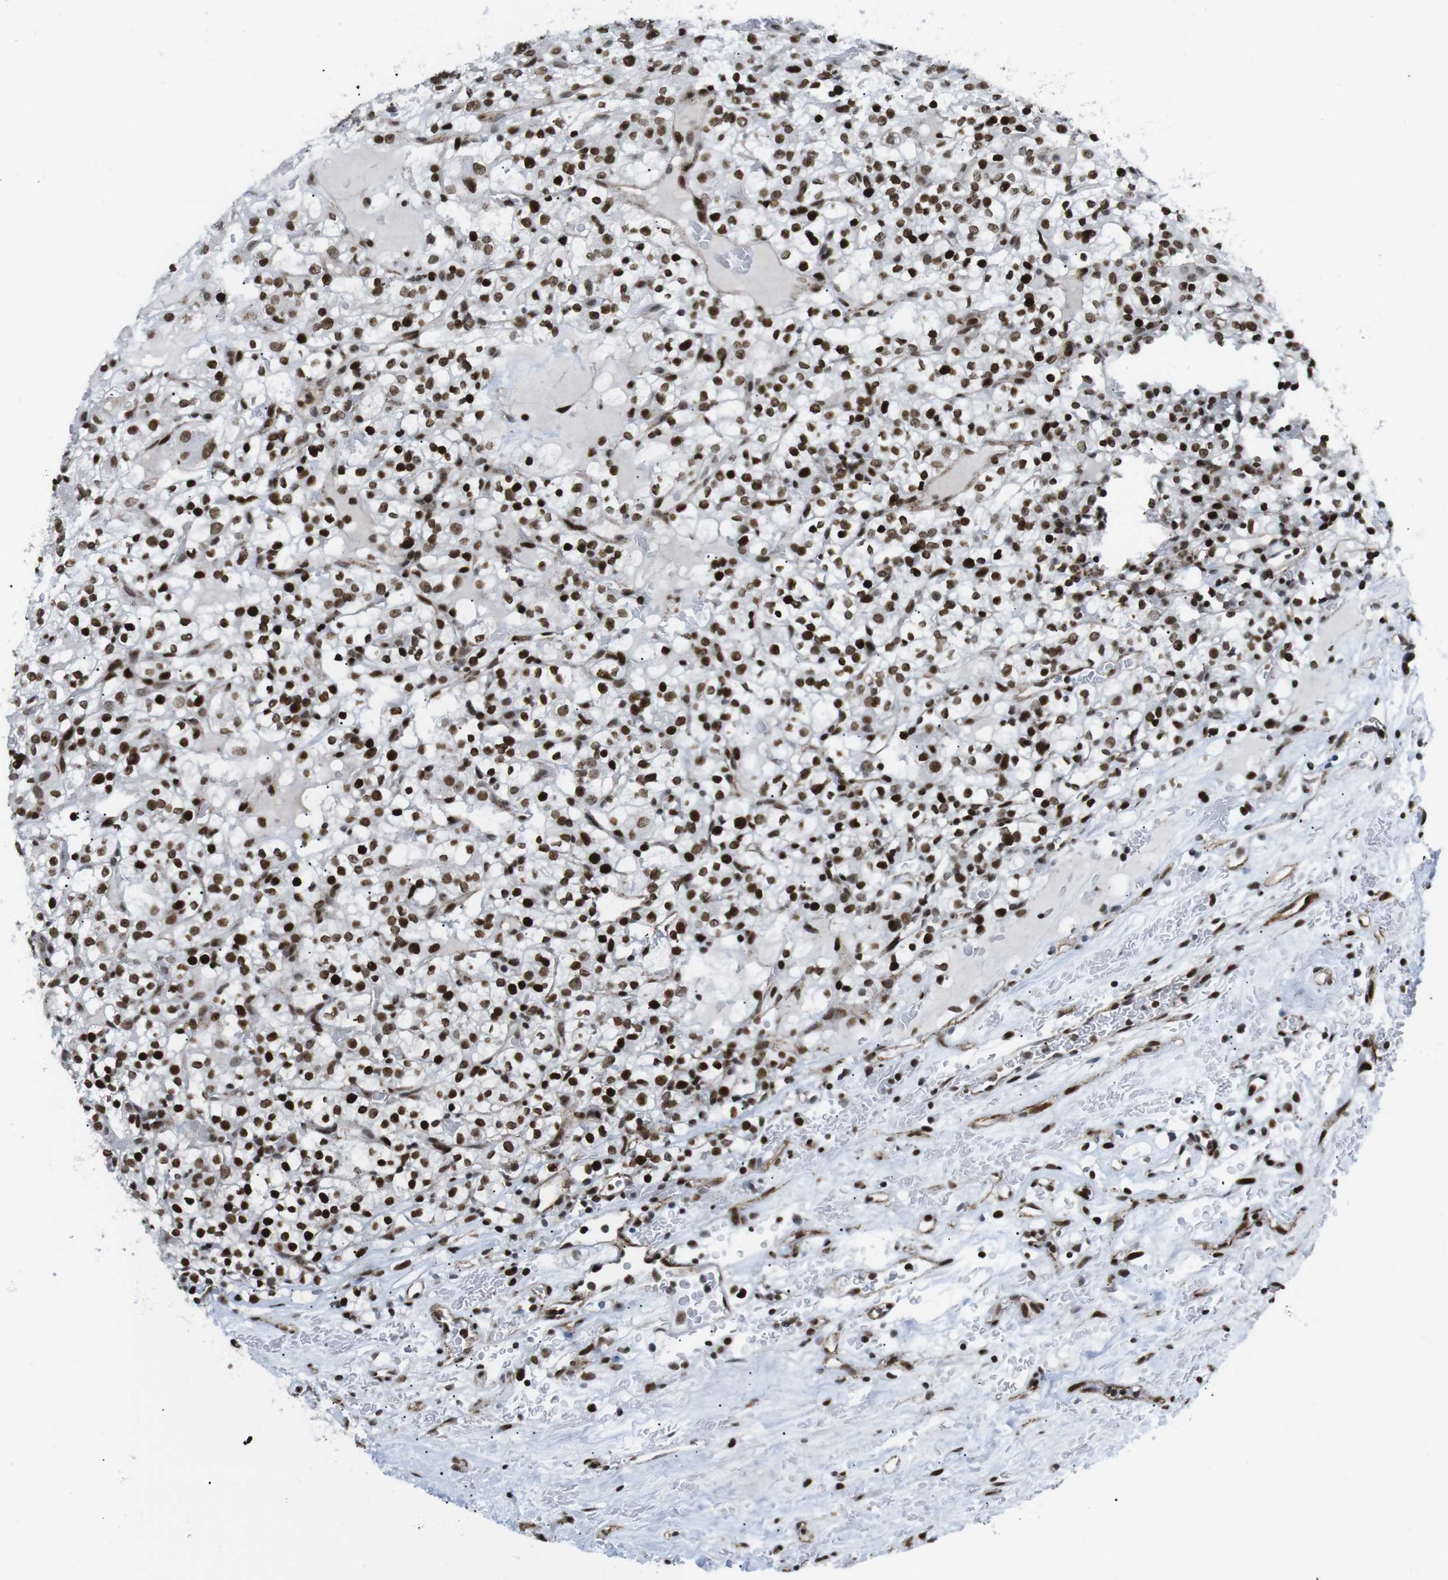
{"staining": {"intensity": "strong", "quantity": ">75%", "location": "nuclear"}, "tissue": "renal cancer", "cell_type": "Tumor cells", "image_type": "cancer", "snomed": [{"axis": "morphology", "description": "Normal tissue, NOS"}, {"axis": "morphology", "description": "Adenocarcinoma, NOS"}, {"axis": "topography", "description": "Kidney"}], "caption": "Immunohistochemistry histopathology image of human renal cancer stained for a protein (brown), which reveals high levels of strong nuclear positivity in about >75% of tumor cells.", "gene": "ARID1A", "patient": {"sex": "female", "age": 72}}